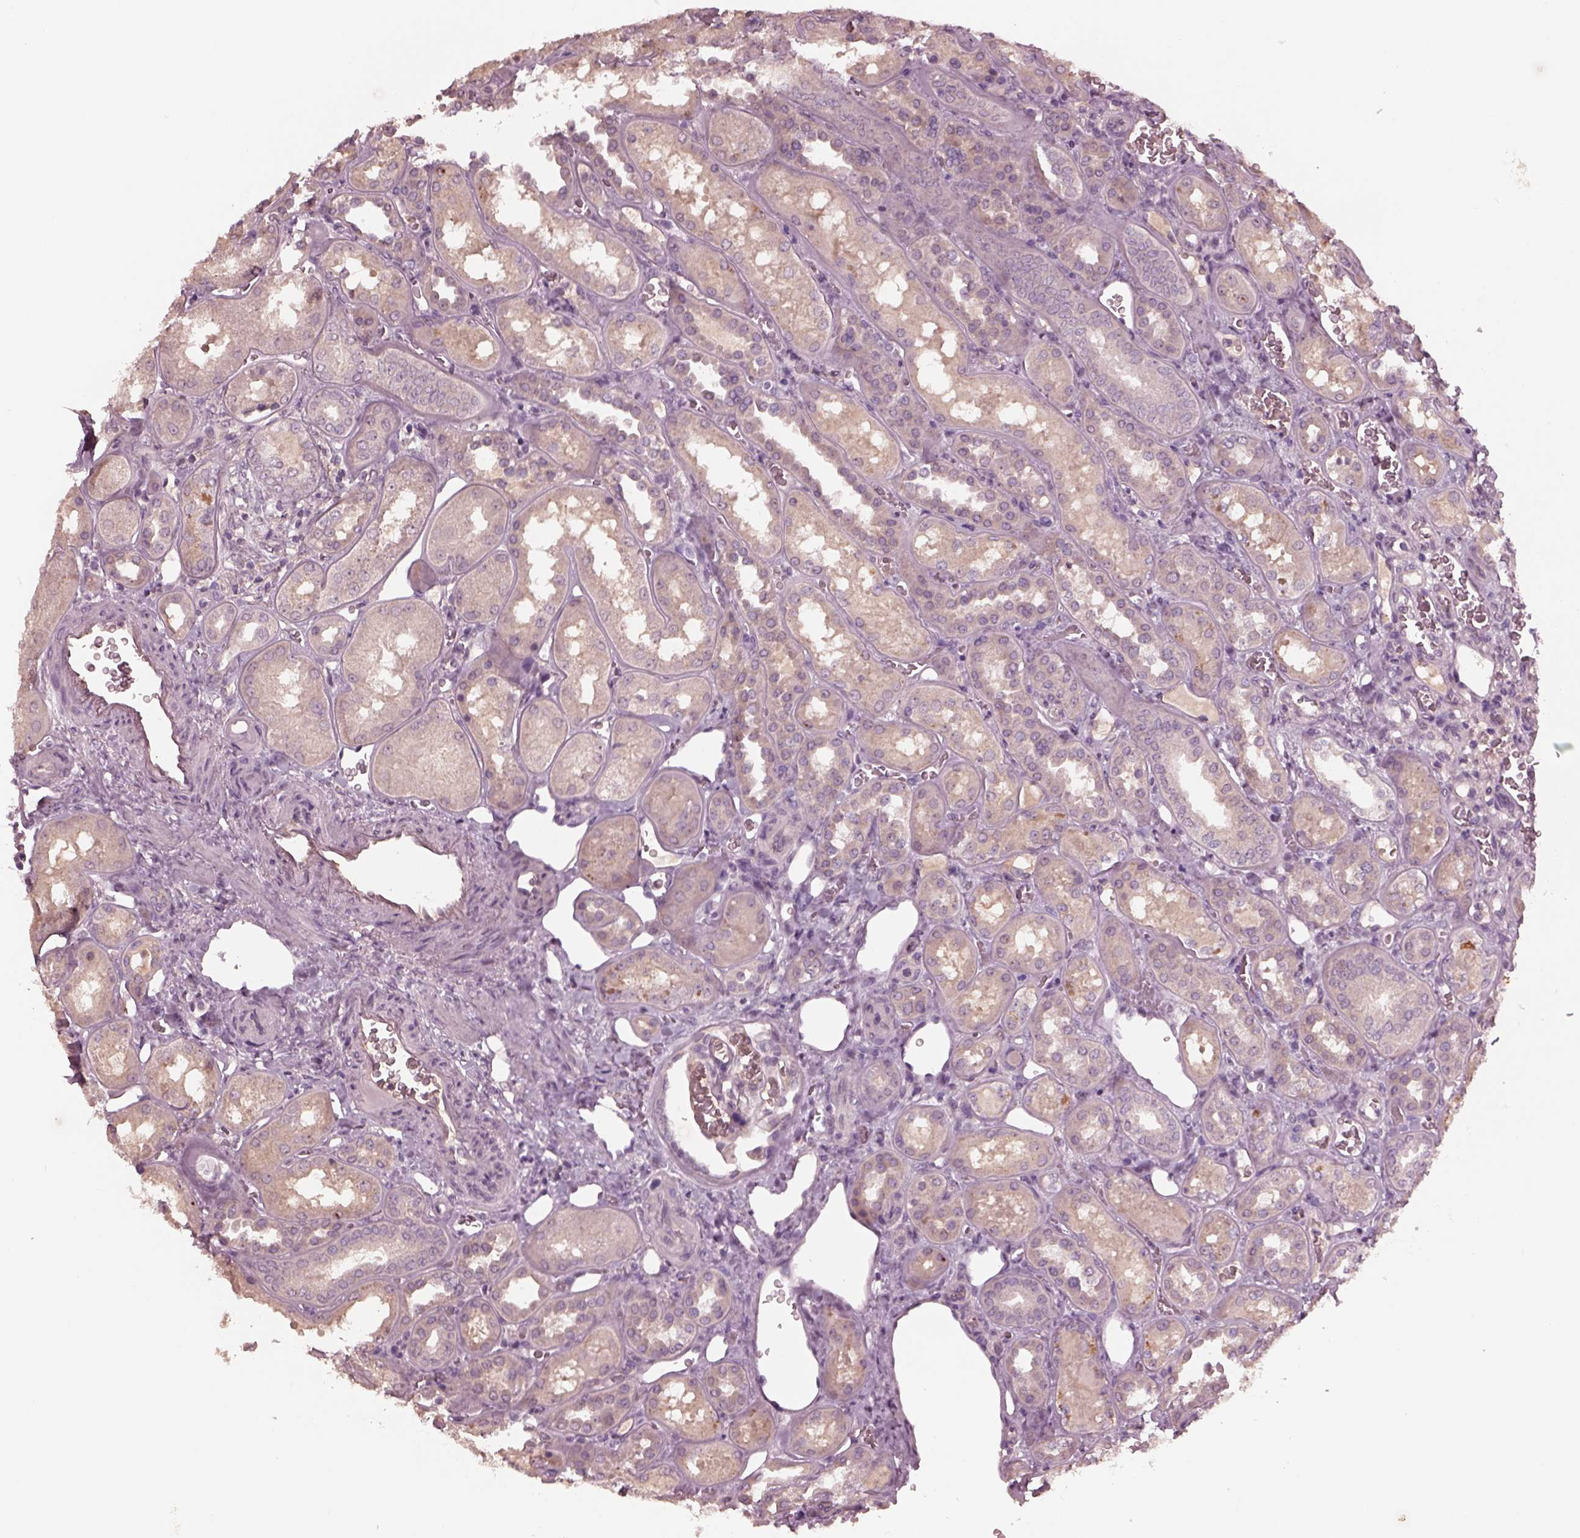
{"staining": {"intensity": "negative", "quantity": "none", "location": "none"}, "tissue": "kidney", "cell_type": "Cells in glomeruli", "image_type": "normal", "snomed": [{"axis": "morphology", "description": "Normal tissue, NOS"}, {"axis": "topography", "description": "Kidney"}], "caption": "This is a photomicrograph of IHC staining of benign kidney, which shows no staining in cells in glomeruli. (Immunohistochemistry (ihc), brightfield microscopy, high magnification).", "gene": "PORCN", "patient": {"sex": "male", "age": 73}}